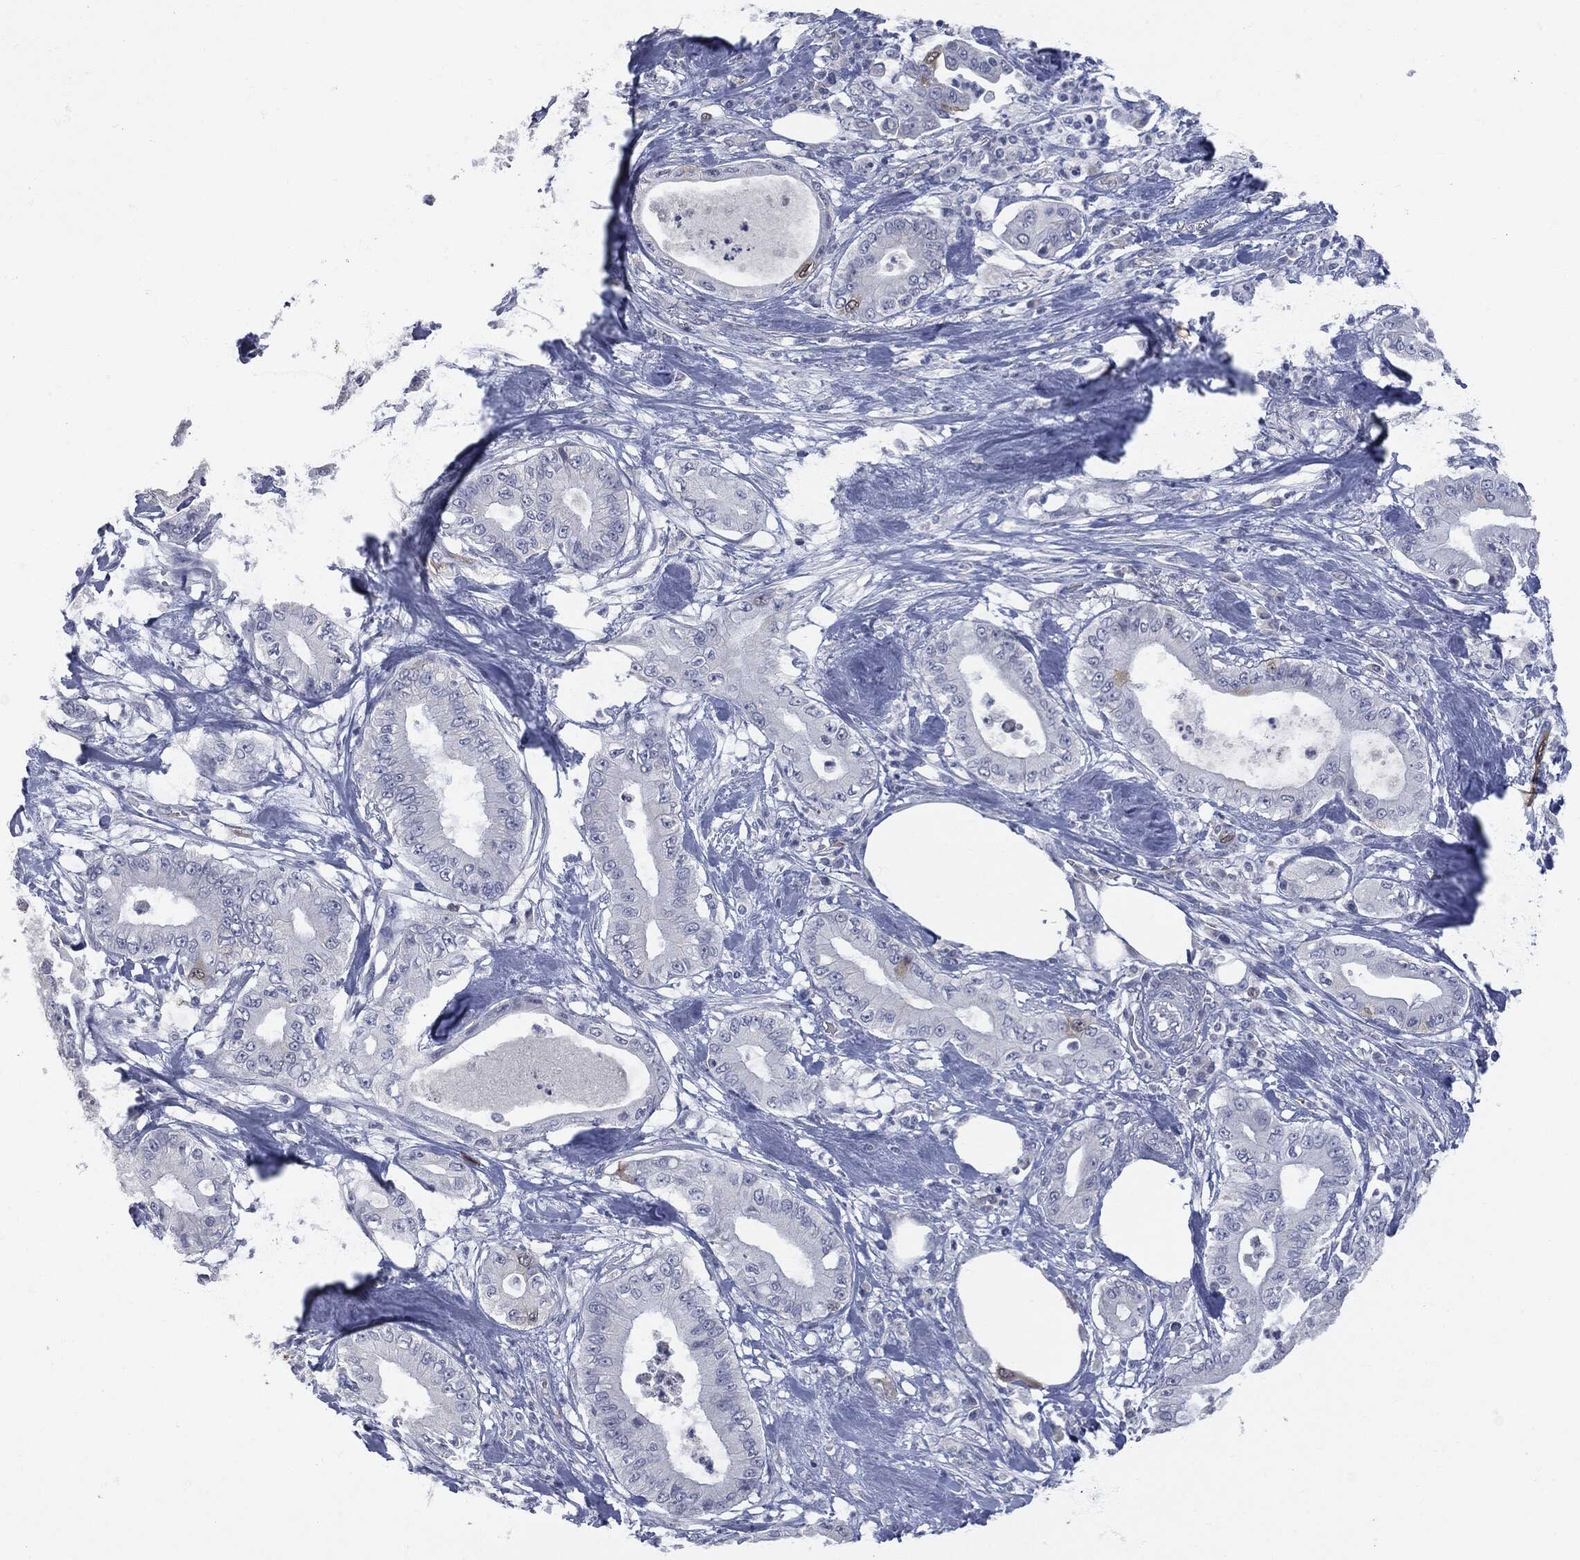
{"staining": {"intensity": "weak", "quantity": "<25%", "location": "cytoplasmic/membranous"}, "tissue": "pancreatic cancer", "cell_type": "Tumor cells", "image_type": "cancer", "snomed": [{"axis": "morphology", "description": "Adenocarcinoma, NOS"}, {"axis": "topography", "description": "Pancreas"}], "caption": "Image shows no protein staining in tumor cells of adenocarcinoma (pancreatic) tissue. (DAB (3,3'-diaminobenzidine) immunohistochemistry (IHC), high magnification).", "gene": "UBE2C", "patient": {"sex": "male", "age": 71}}